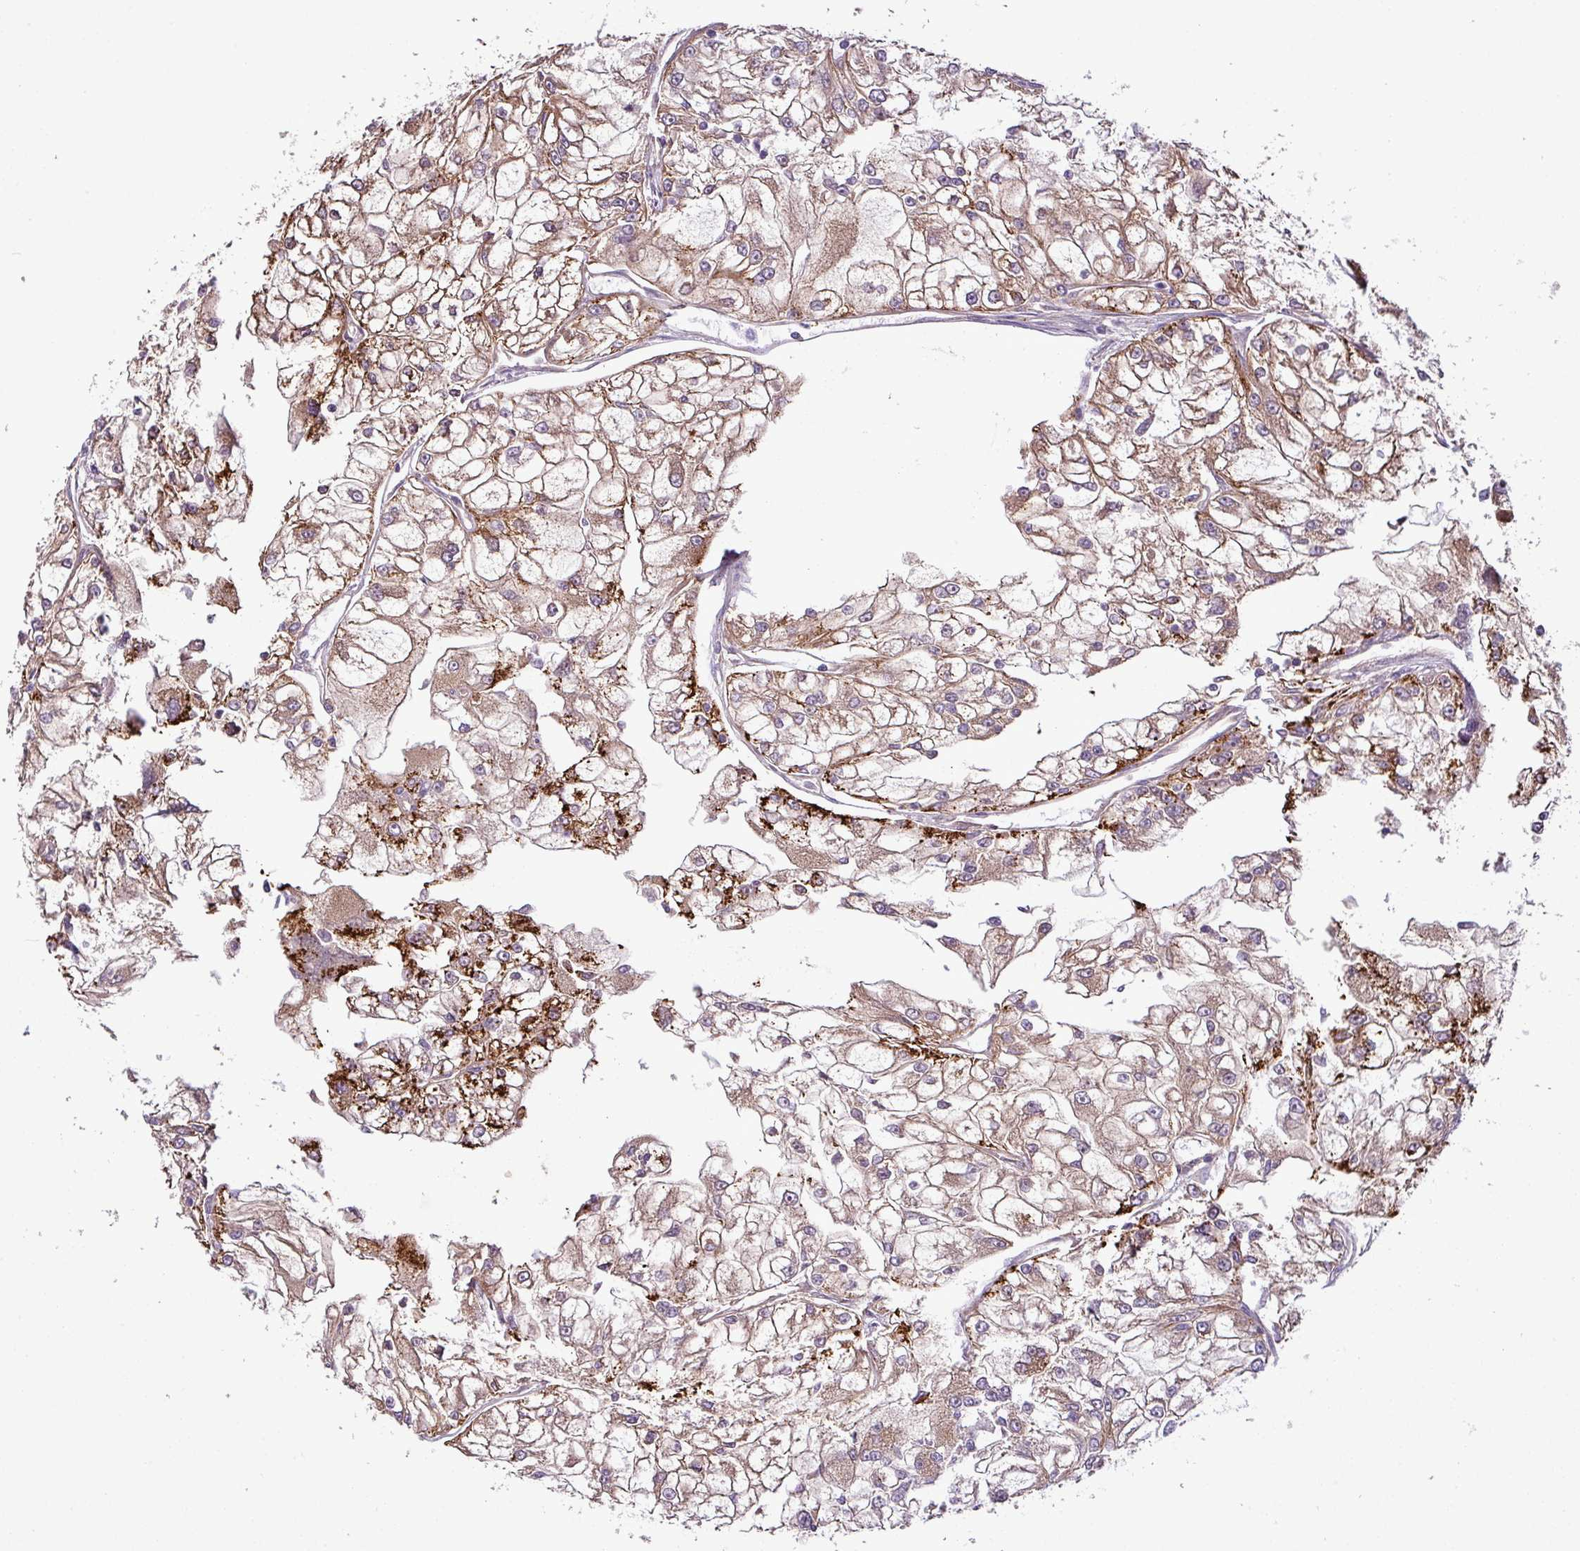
{"staining": {"intensity": "moderate", "quantity": ">75%", "location": "cytoplasmic/membranous"}, "tissue": "renal cancer", "cell_type": "Tumor cells", "image_type": "cancer", "snomed": [{"axis": "morphology", "description": "Adenocarcinoma, NOS"}, {"axis": "topography", "description": "Kidney"}], "caption": "The photomicrograph displays staining of adenocarcinoma (renal), revealing moderate cytoplasmic/membranous protein expression (brown color) within tumor cells.", "gene": "XIAP", "patient": {"sex": "female", "age": 72}}